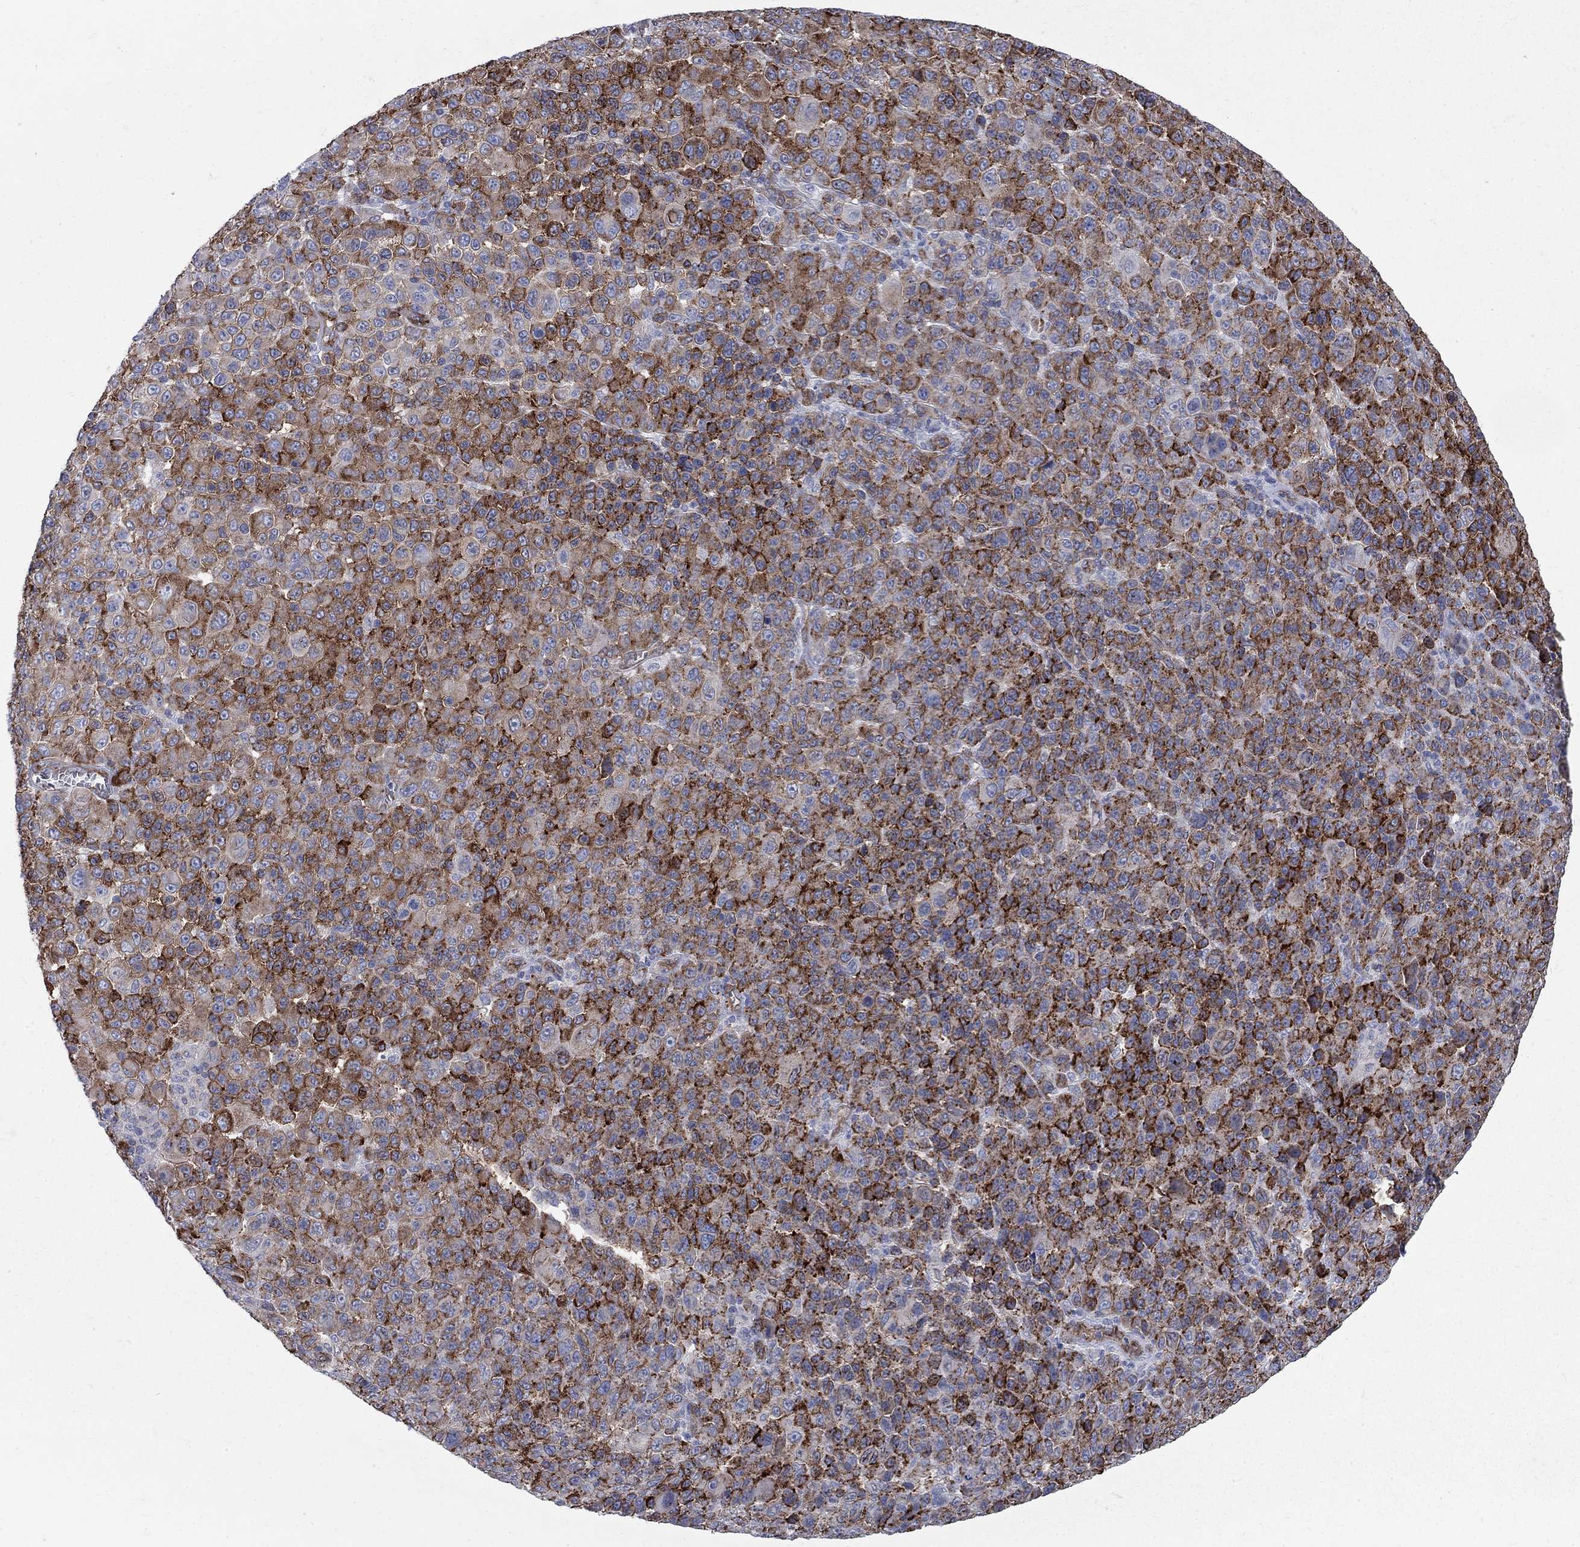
{"staining": {"intensity": "strong", "quantity": ">75%", "location": "cytoplasmic/membranous"}, "tissue": "melanoma", "cell_type": "Tumor cells", "image_type": "cancer", "snomed": [{"axis": "morphology", "description": "Malignant melanoma, NOS"}, {"axis": "topography", "description": "Skin"}], "caption": "Brown immunohistochemical staining in human melanoma reveals strong cytoplasmic/membranous expression in about >75% of tumor cells.", "gene": "SEPTIN8", "patient": {"sex": "female", "age": 57}}